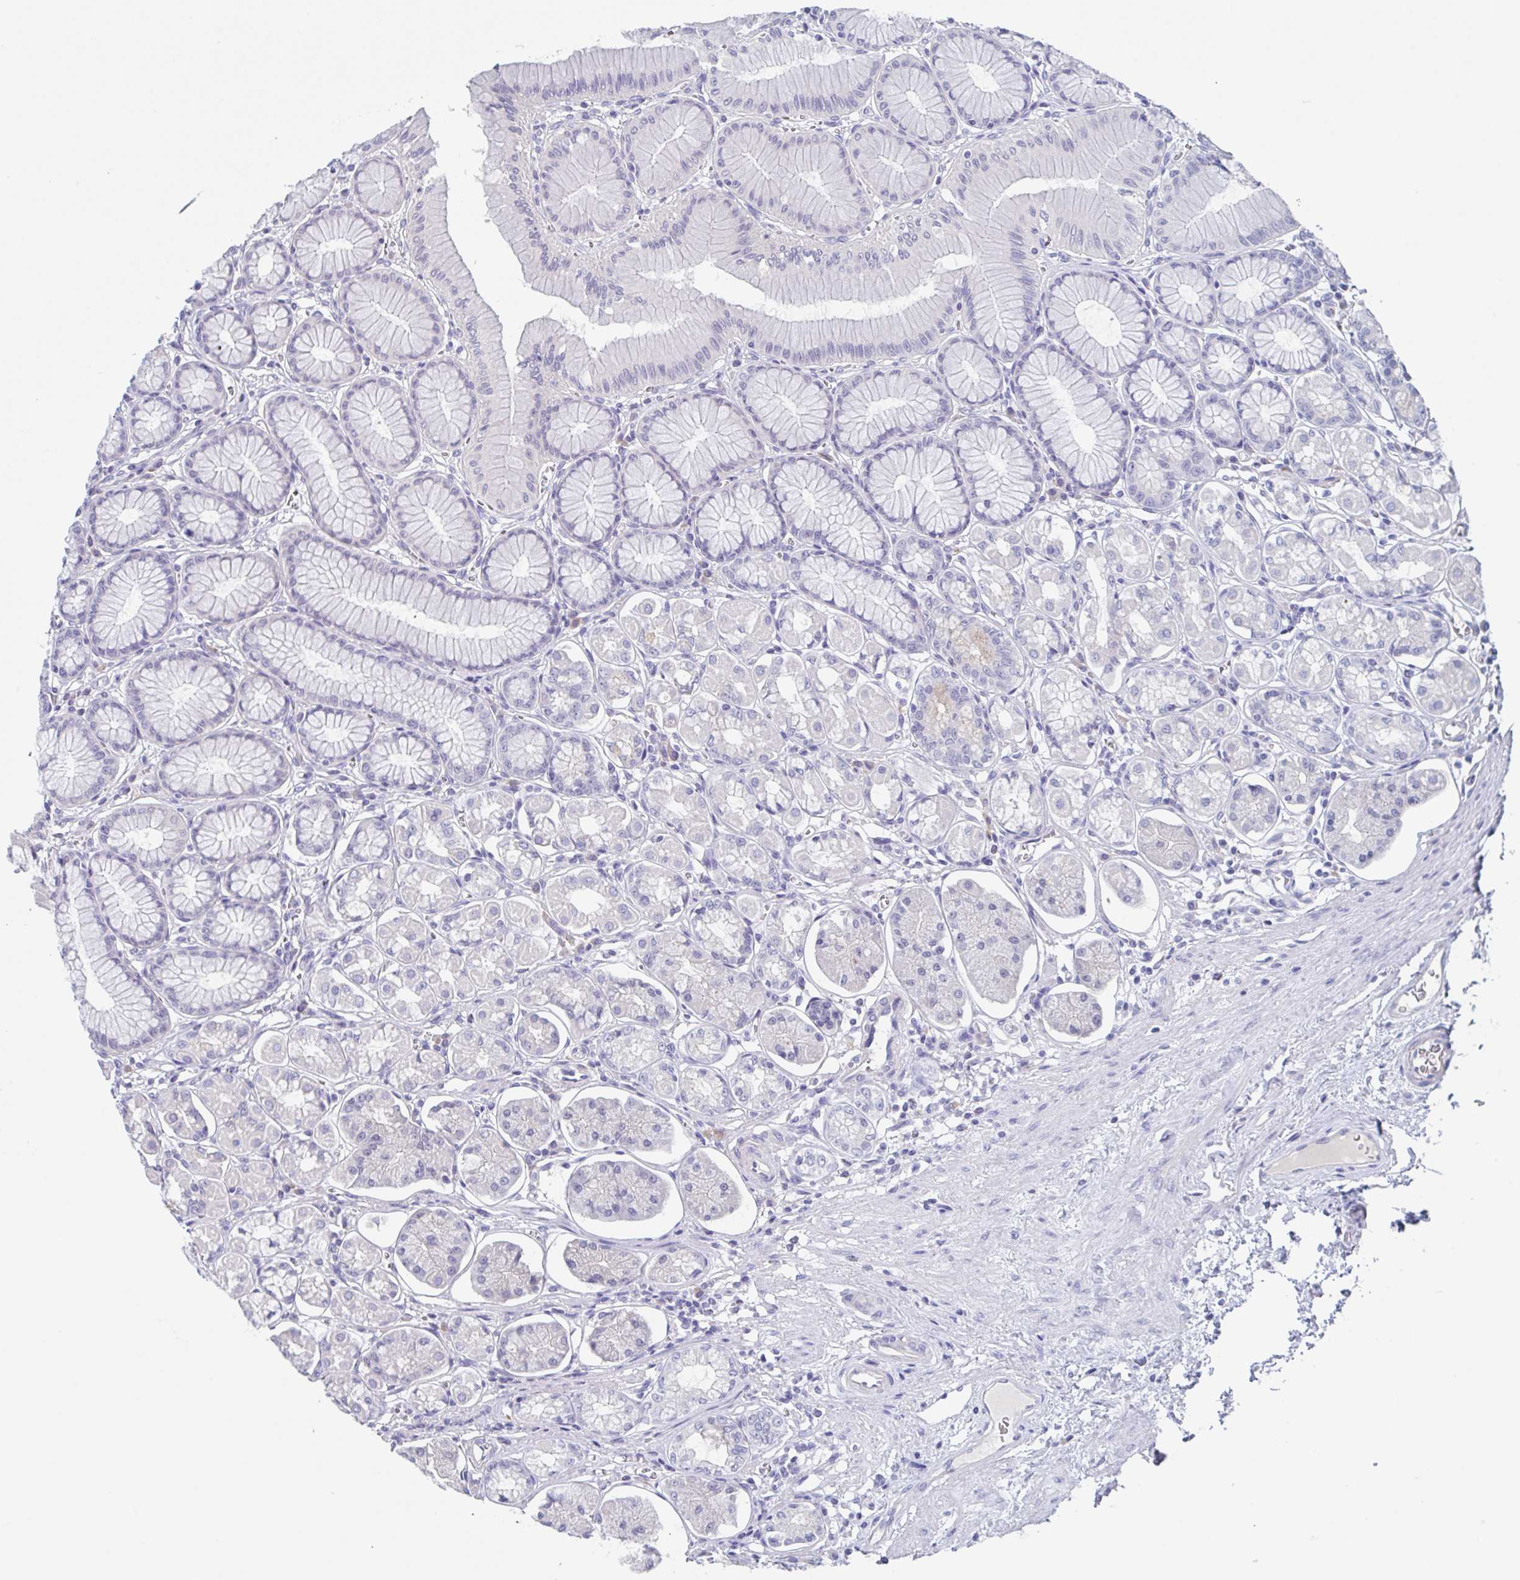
{"staining": {"intensity": "weak", "quantity": "<25%", "location": "cytoplasmic/membranous"}, "tissue": "stomach", "cell_type": "Glandular cells", "image_type": "normal", "snomed": [{"axis": "morphology", "description": "Normal tissue, NOS"}, {"axis": "topography", "description": "Stomach"}, {"axis": "topography", "description": "Stomach, lower"}], "caption": "Human stomach stained for a protein using immunohistochemistry displays no staining in glandular cells.", "gene": "NOXRED1", "patient": {"sex": "male", "age": 76}}